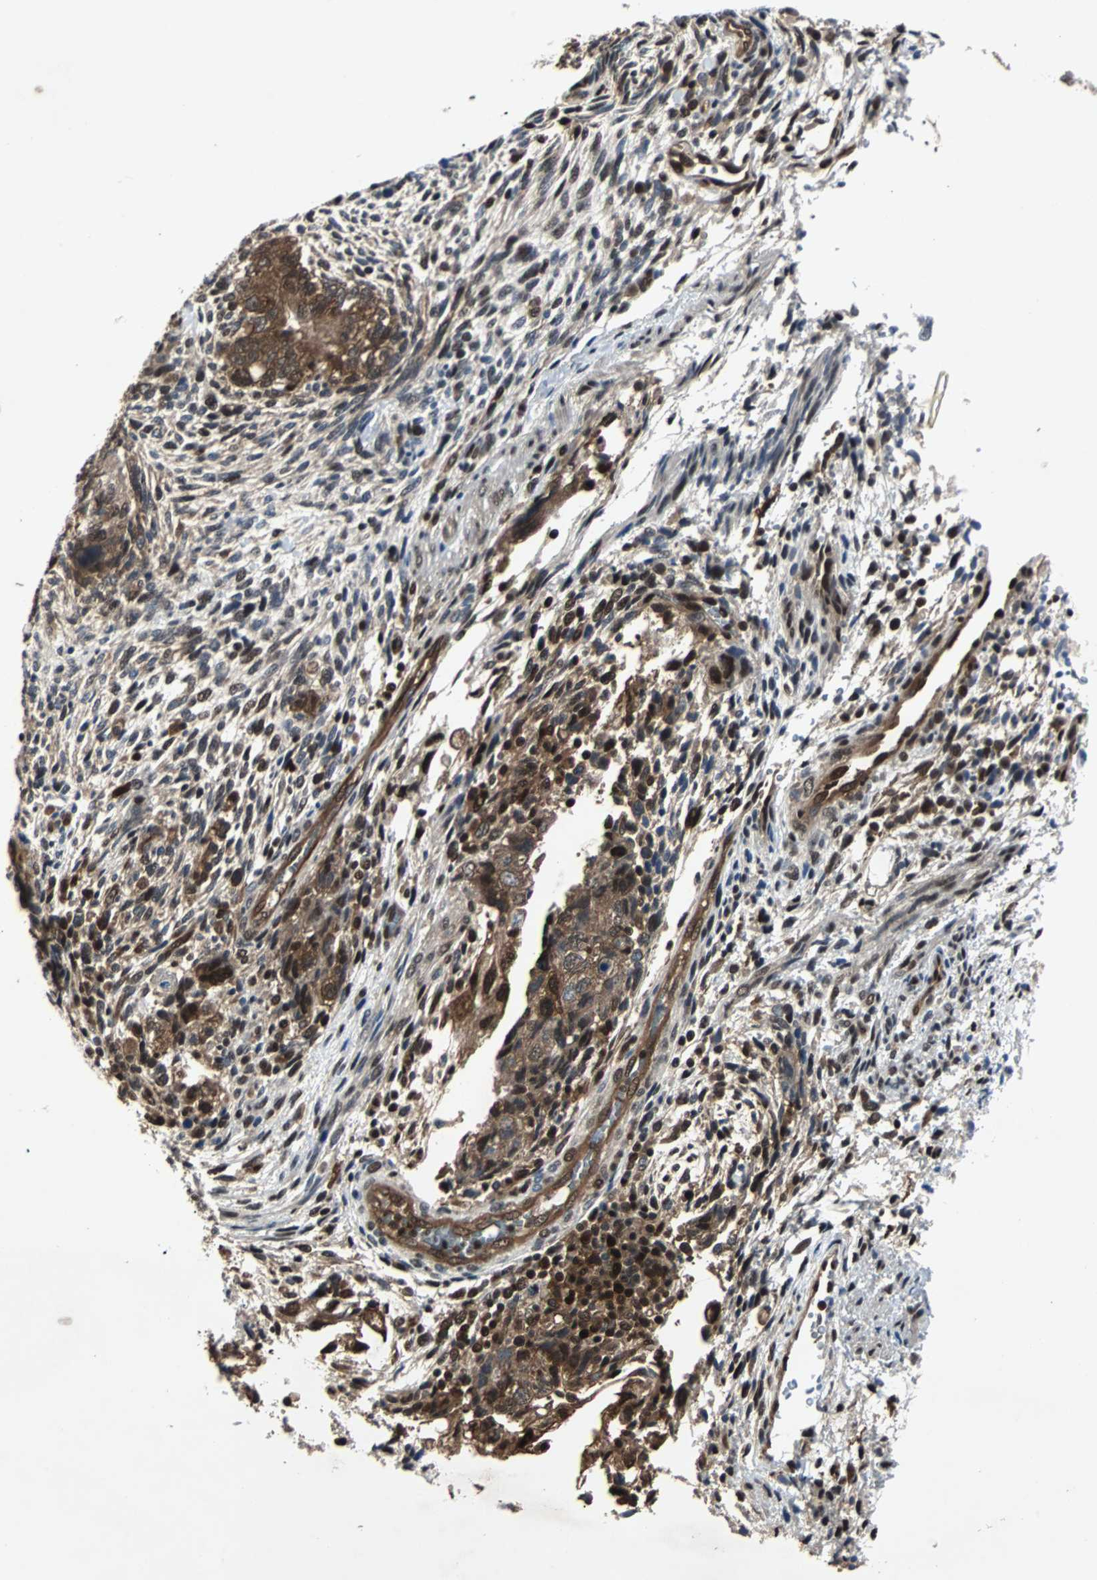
{"staining": {"intensity": "strong", "quantity": ">75%", "location": "cytoplasmic/membranous"}, "tissue": "testis cancer", "cell_type": "Tumor cells", "image_type": "cancer", "snomed": [{"axis": "morphology", "description": "Normal tissue, NOS"}, {"axis": "morphology", "description": "Carcinoma, Embryonal, NOS"}, {"axis": "topography", "description": "Testis"}], "caption": "DAB immunohistochemical staining of embryonal carcinoma (testis) shows strong cytoplasmic/membranous protein staining in approximately >75% of tumor cells. Using DAB (brown) and hematoxylin (blue) stains, captured at high magnification using brightfield microscopy.", "gene": "ACLY", "patient": {"sex": "male", "age": 36}}